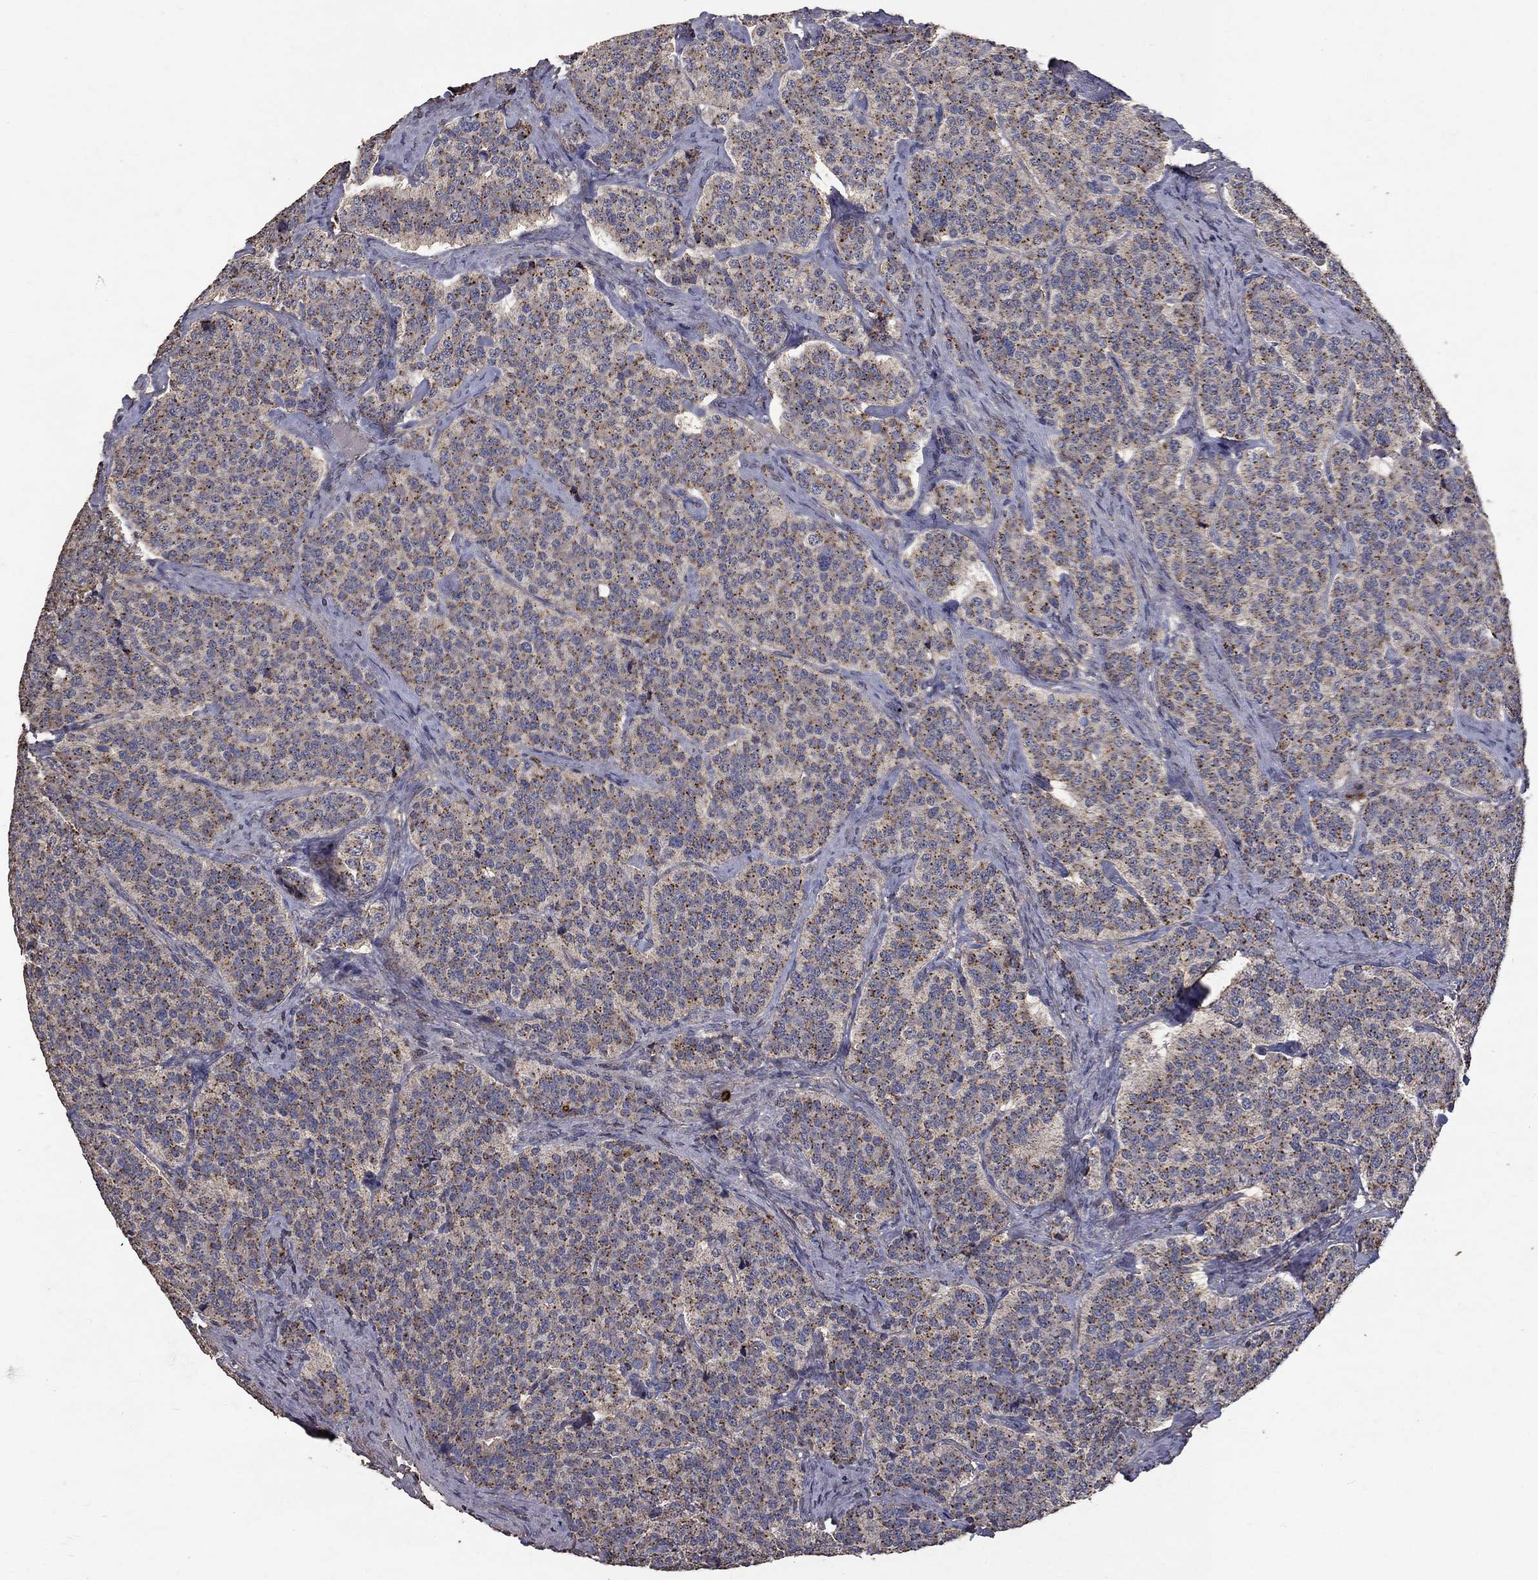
{"staining": {"intensity": "strong", "quantity": "<25%", "location": "cytoplasmic/membranous"}, "tissue": "carcinoid", "cell_type": "Tumor cells", "image_type": "cancer", "snomed": [{"axis": "morphology", "description": "Carcinoid, malignant, NOS"}, {"axis": "topography", "description": "Small intestine"}], "caption": "Human carcinoid (malignant) stained with a protein marker exhibits strong staining in tumor cells.", "gene": "CD24", "patient": {"sex": "female", "age": 58}}